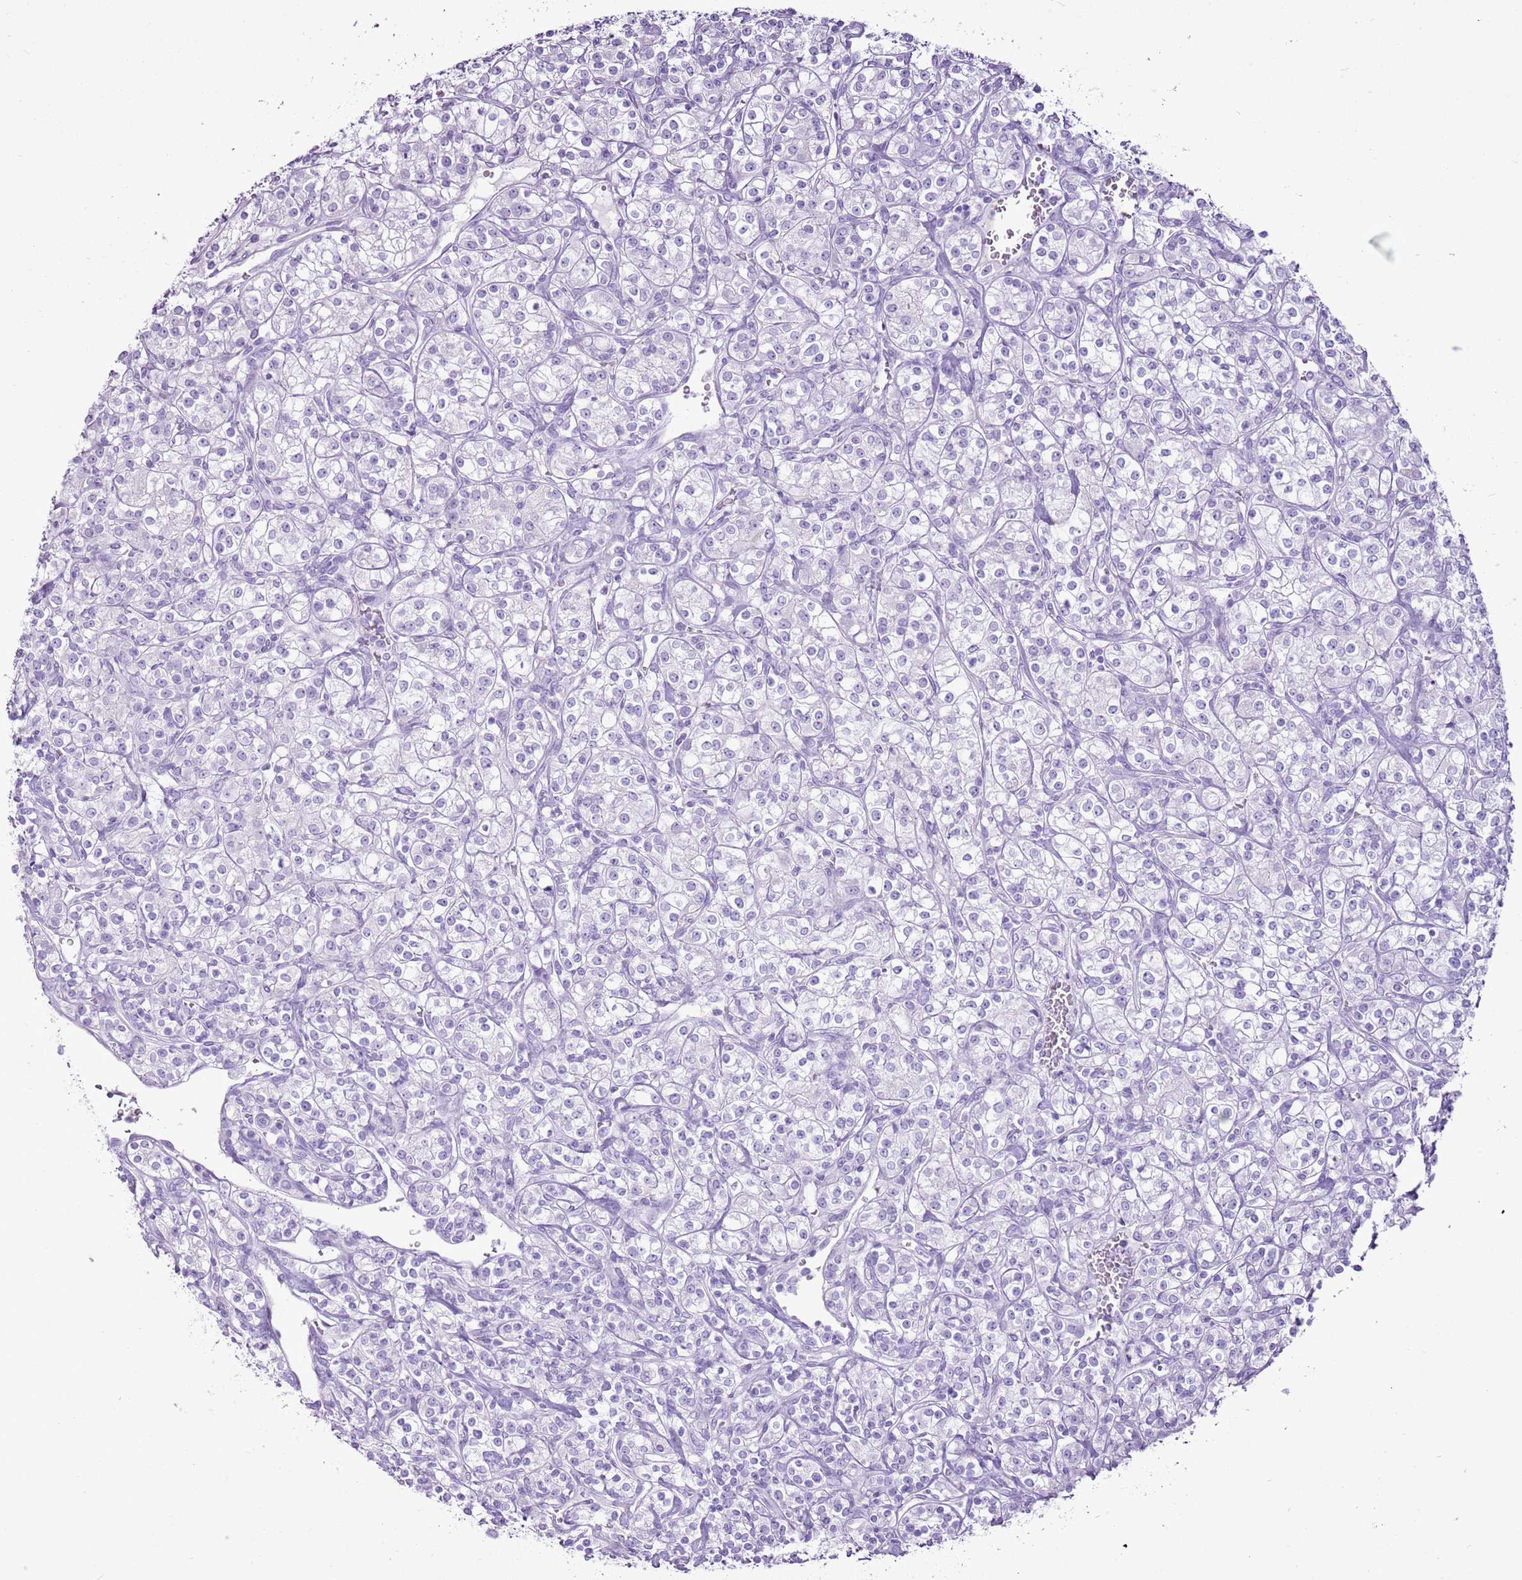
{"staining": {"intensity": "negative", "quantity": "none", "location": "none"}, "tissue": "renal cancer", "cell_type": "Tumor cells", "image_type": "cancer", "snomed": [{"axis": "morphology", "description": "Adenocarcinoma, NOS"}, {"axis": "topography", "description": "Kidney"}], "caption": "Tumor cells are negative for brown protein staining in renal adenocarcinoma.", "gene": "CNFN", "patient": {"sex": "male", "age": 77}}